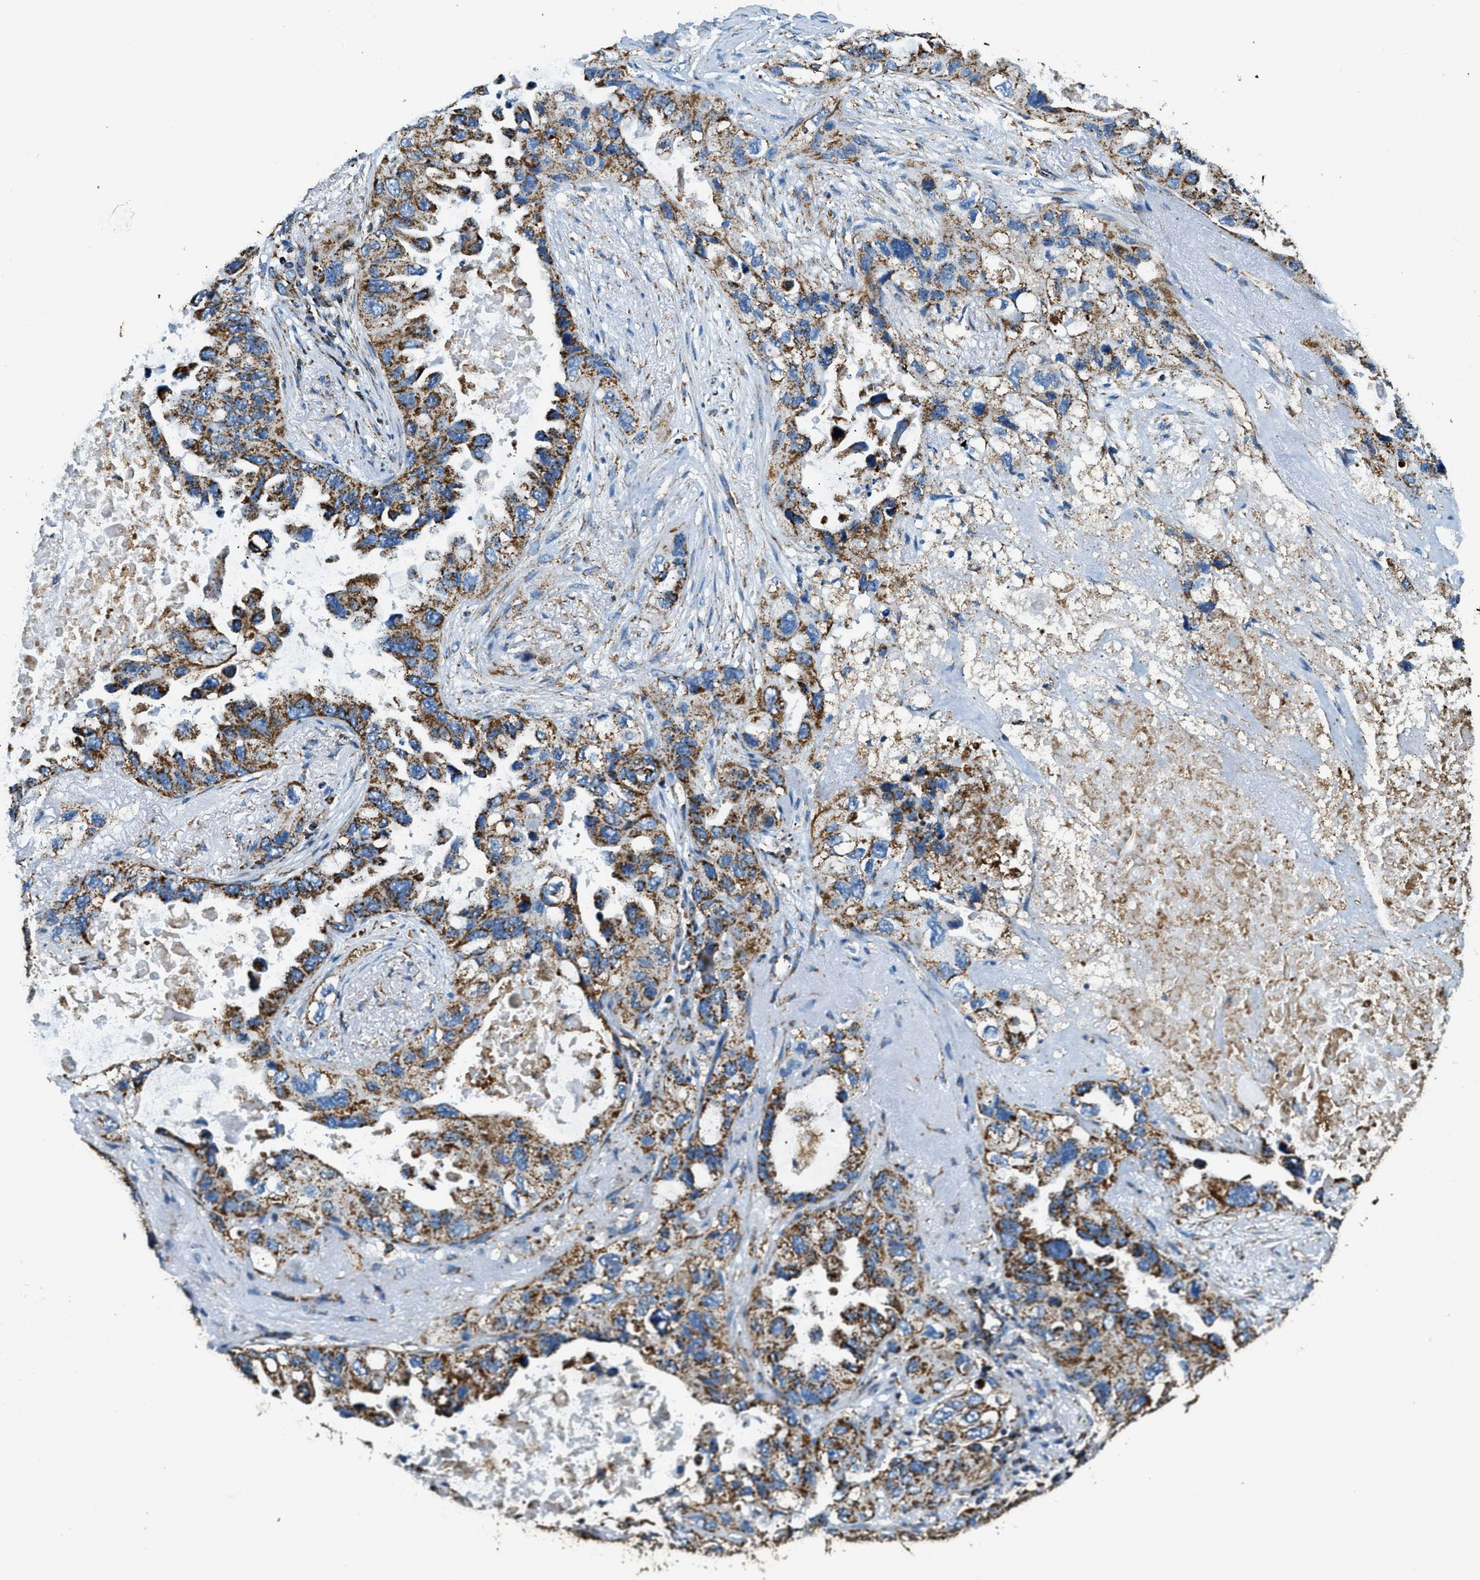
{"staining": {"intensity": "strong", "quantity": ">75%", "location": "cytoplasmic/membranous"}, "tissue": "lung cancer", "cell_type": "Tumor cells", "image_type": "cancer", "snomed": [{"axis": "morphology", "description": "Squamous cell carcinoma, NOS"}, {"axis": "topography", "description": "Lung"}], "caption": "Lung cancer (squamous cell carcinoma) stained with IHC shows strong cytoplasmic/membranous positivity in about >75% of tumor cells.", "gene": "IRX6", "patient": {"sex": "female", "age": 73}}